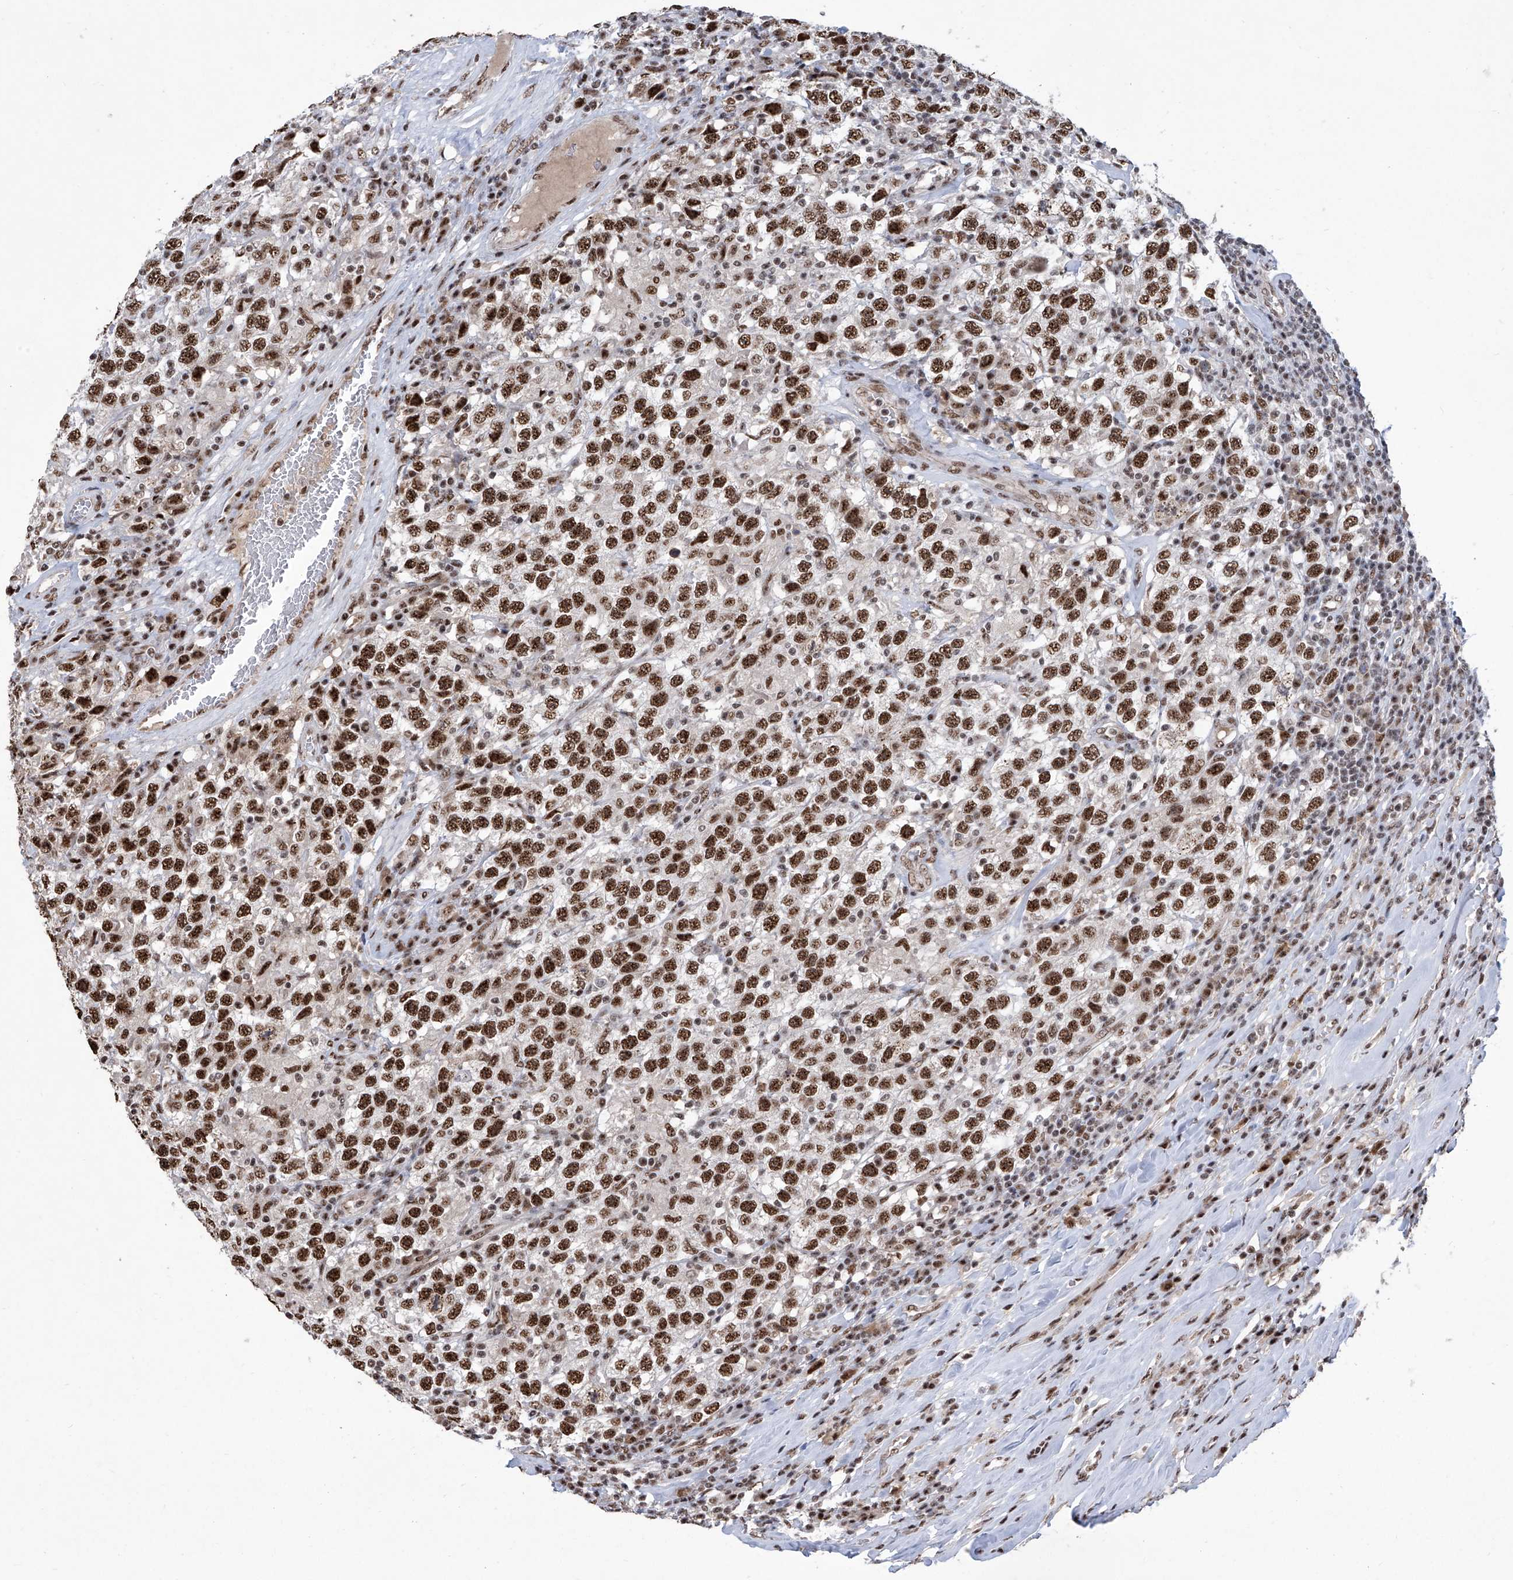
{"staining": {"intensity": "strong", "quantity": ">75%", "location": "nuclear"}, "tissue": "testis cancer", "cell_type": "Tumor cells", "image_type": "cancer", "snomed": [{"axis": "morphology", "description": "Seminoma, NOS"}, {"axis": "topography", "description": "Testis"}], "caption": "This micrograph exhibits IHC staining of human testis cancer (seminoma), with high strong nuclear staining in approximately >75% of tumor cells.", "gene": "FBXL4", "patient": {"sex": "male", "age": 41}}